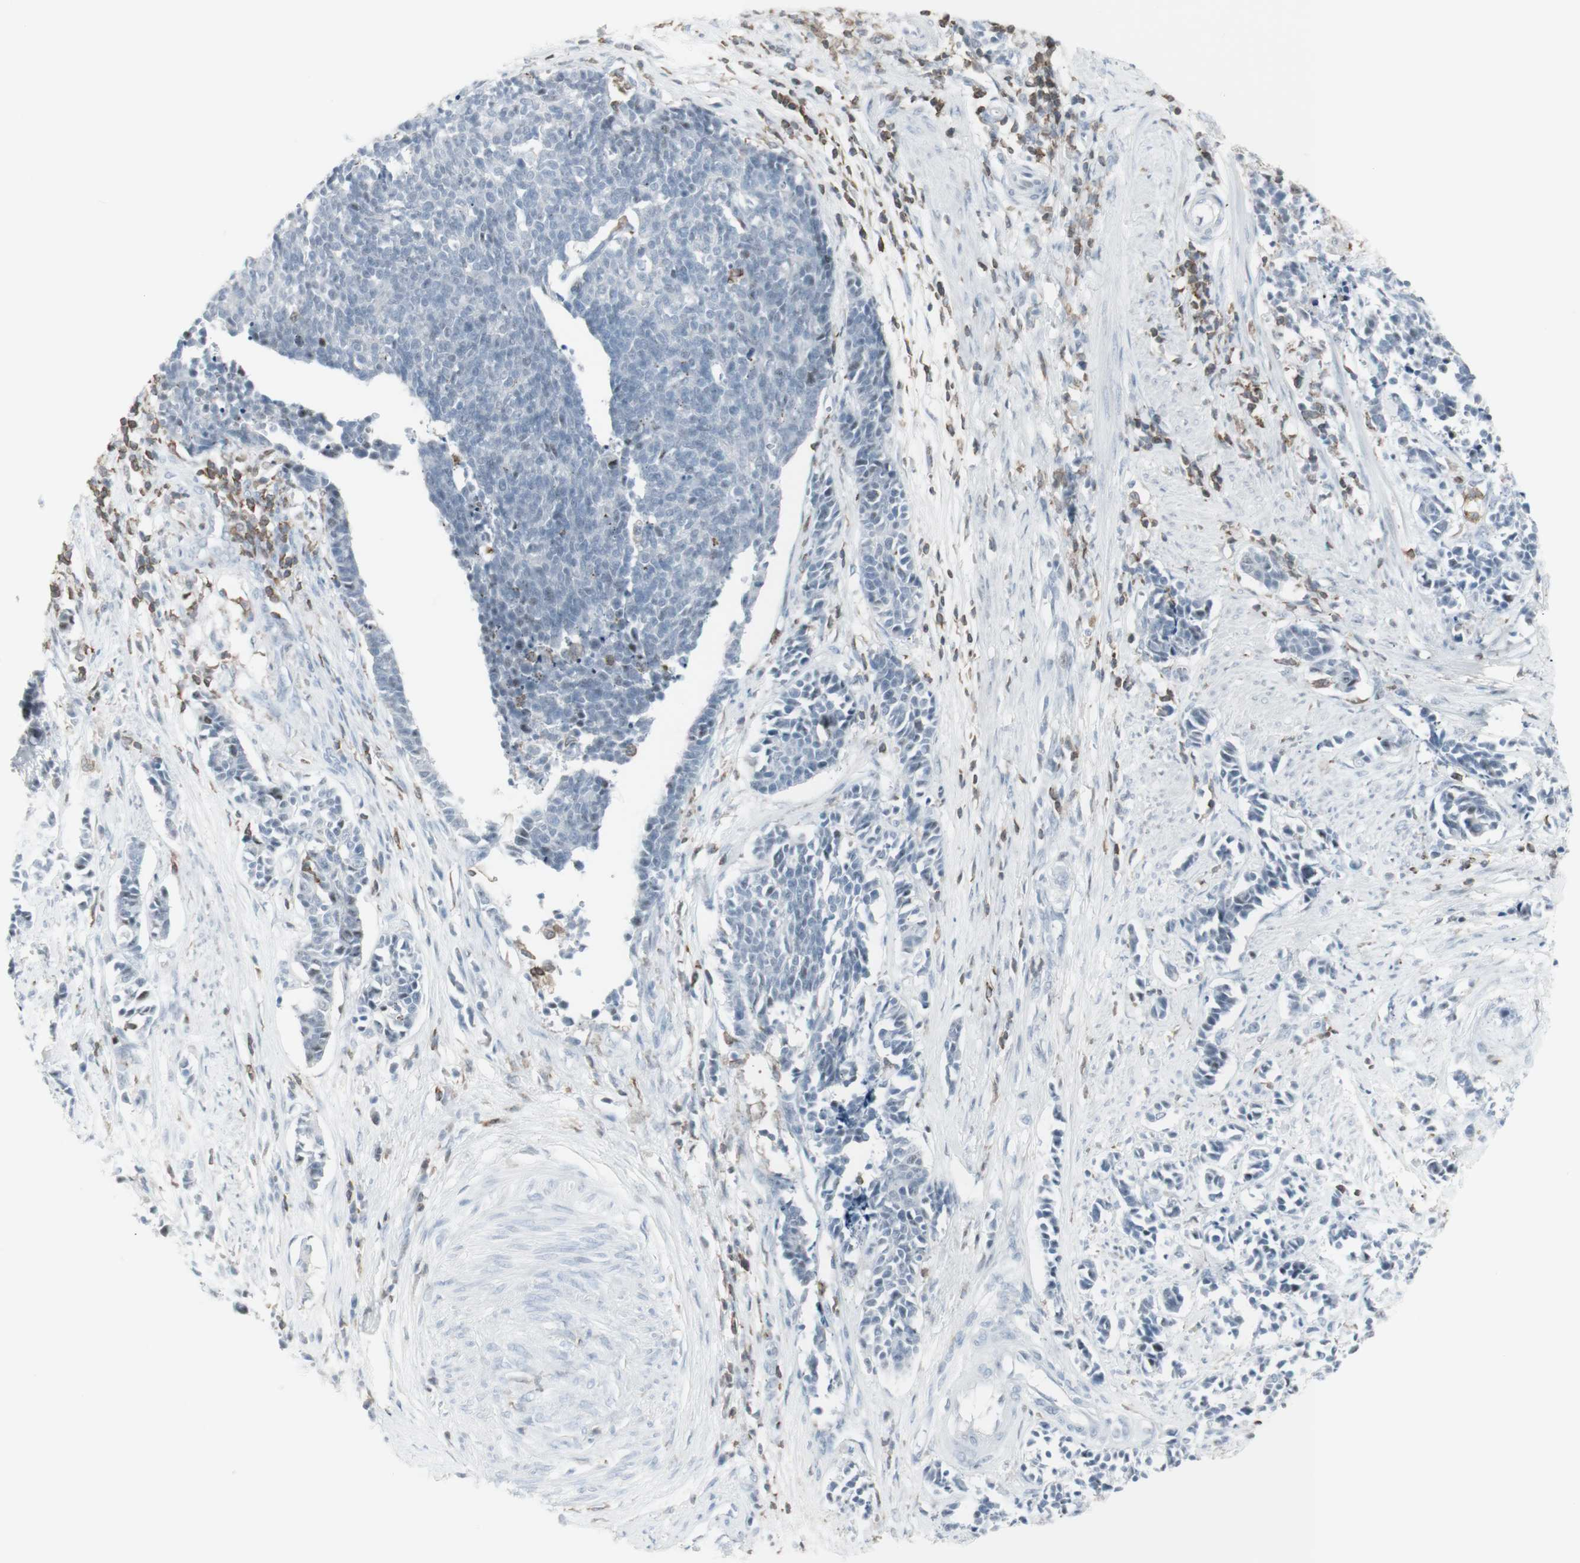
{"staining": {"intensity": "negative", "quantity": "none", "location": "none"}, "tissue": "cervical cancer", "cell_type": "Tumor cells", "image_type": "cancer", "snomed": [{"axis": "morphology", "description": "Normal tissue, NOS"}, {"axis": "morphology", "description": "Squamous cell carcinoma, NOS"}, {"axis": "topography", "description": "Cervix"}], "caption": "Tumor cells show no significant positivity in cervical squamous cell carcinoma. The staining is performed using DAB brown chromogen with nuclei counter-stained in using hematoxylin.", "gene": "NRG1", "patient": {"sex": "female", "age": 35}}